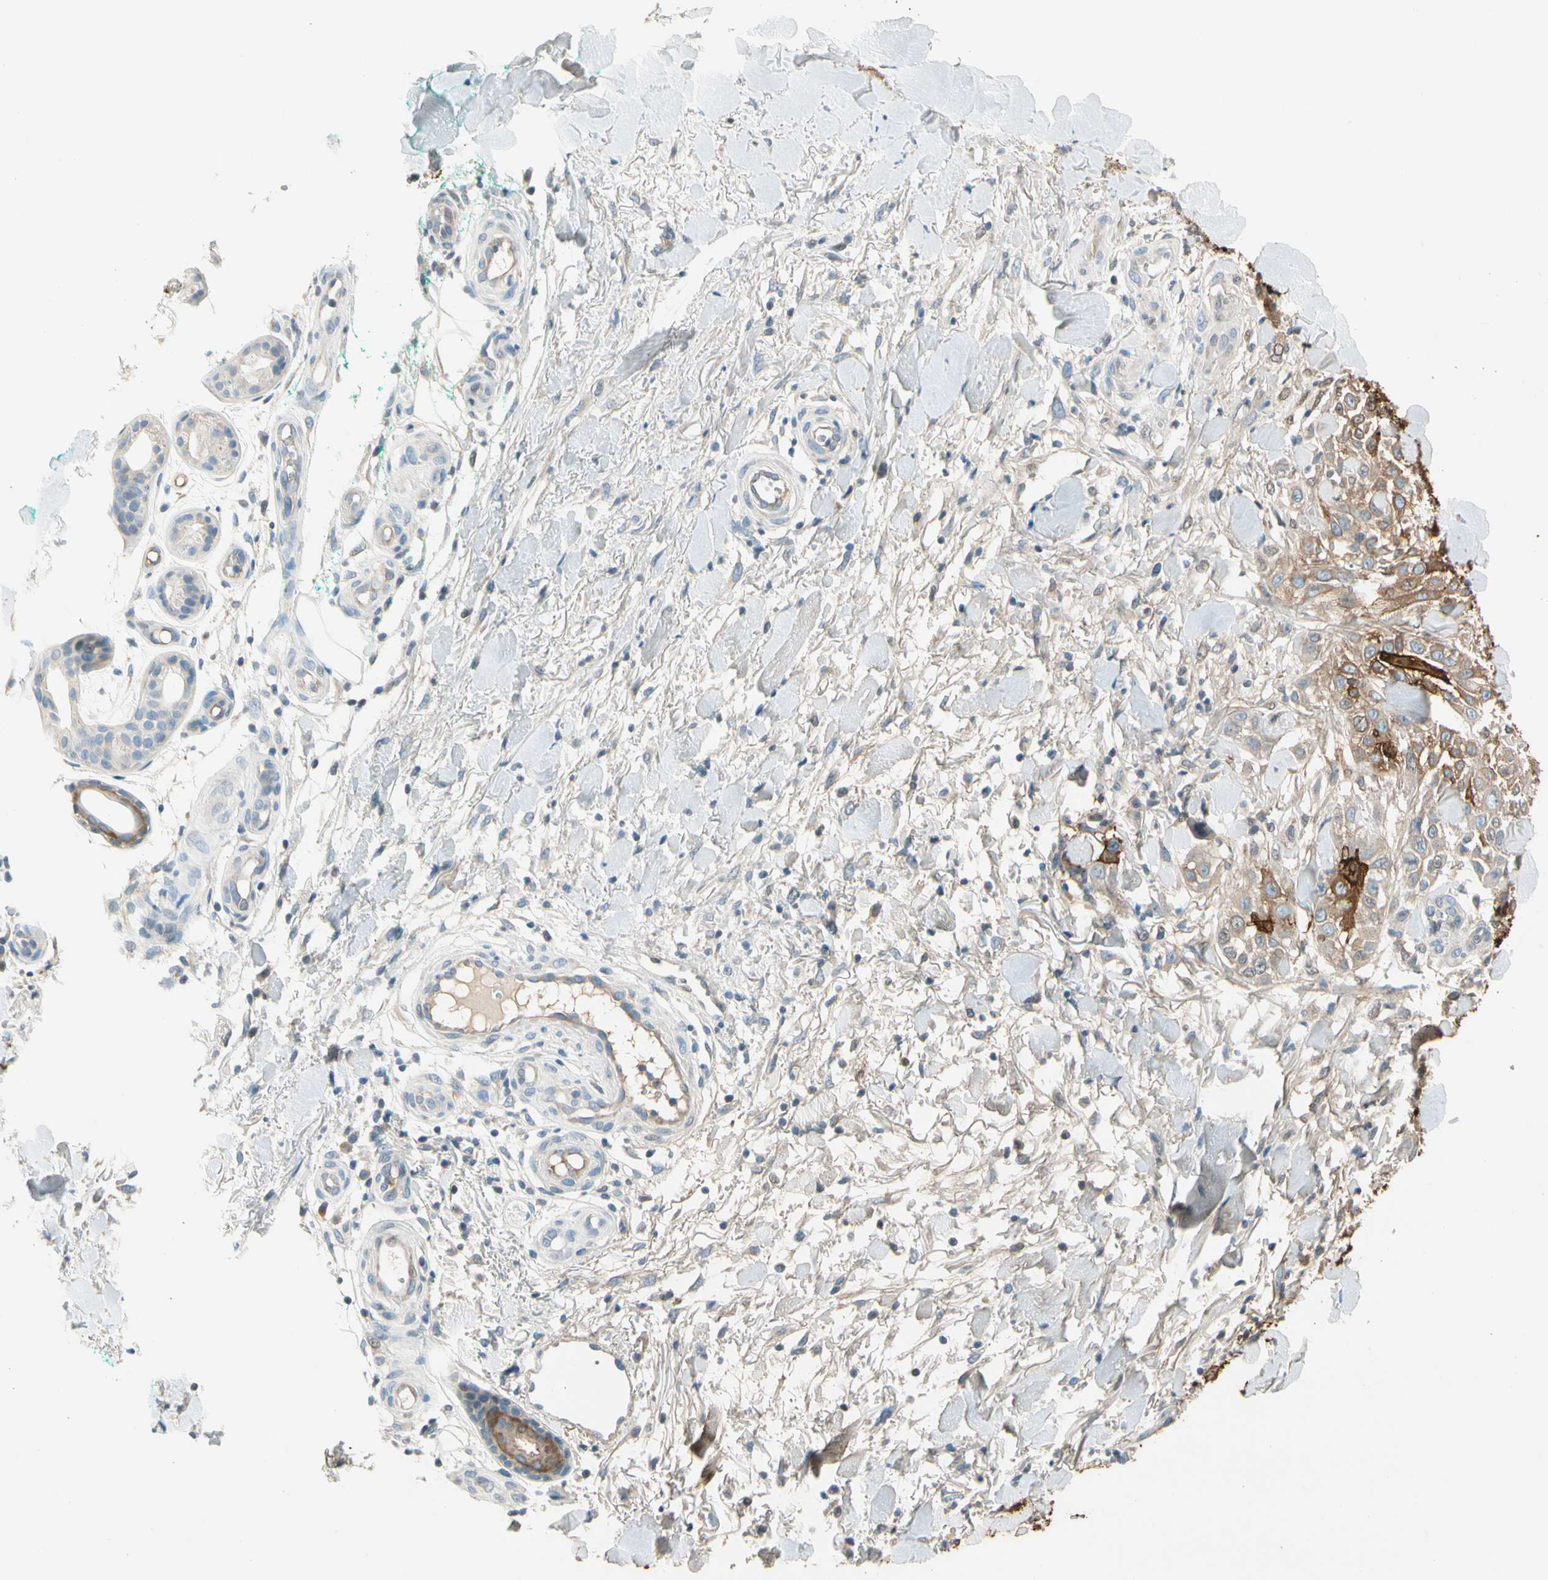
{"staining": {"intensity": "weak", "quantity": ">75%", "location": "cytoplasmic/membranous"}, "tissue": "skin cancer", "cell_type": "Tumor cells", "image_type": "cancer", "snomed": [{"axis": "morphology", "description": "Squamous cell carcinoma, NOS"}, {"axis": "topography", "description": "Skin"}], "caption": "Immunohistochemical staining of human squamous cell carcinoma (skin) exhibits weak cytoplasmic/membranous protein staining in about >75% of tumor cells.", "gene": "STK40", "patient": {"sex": "female", "age": 42}}